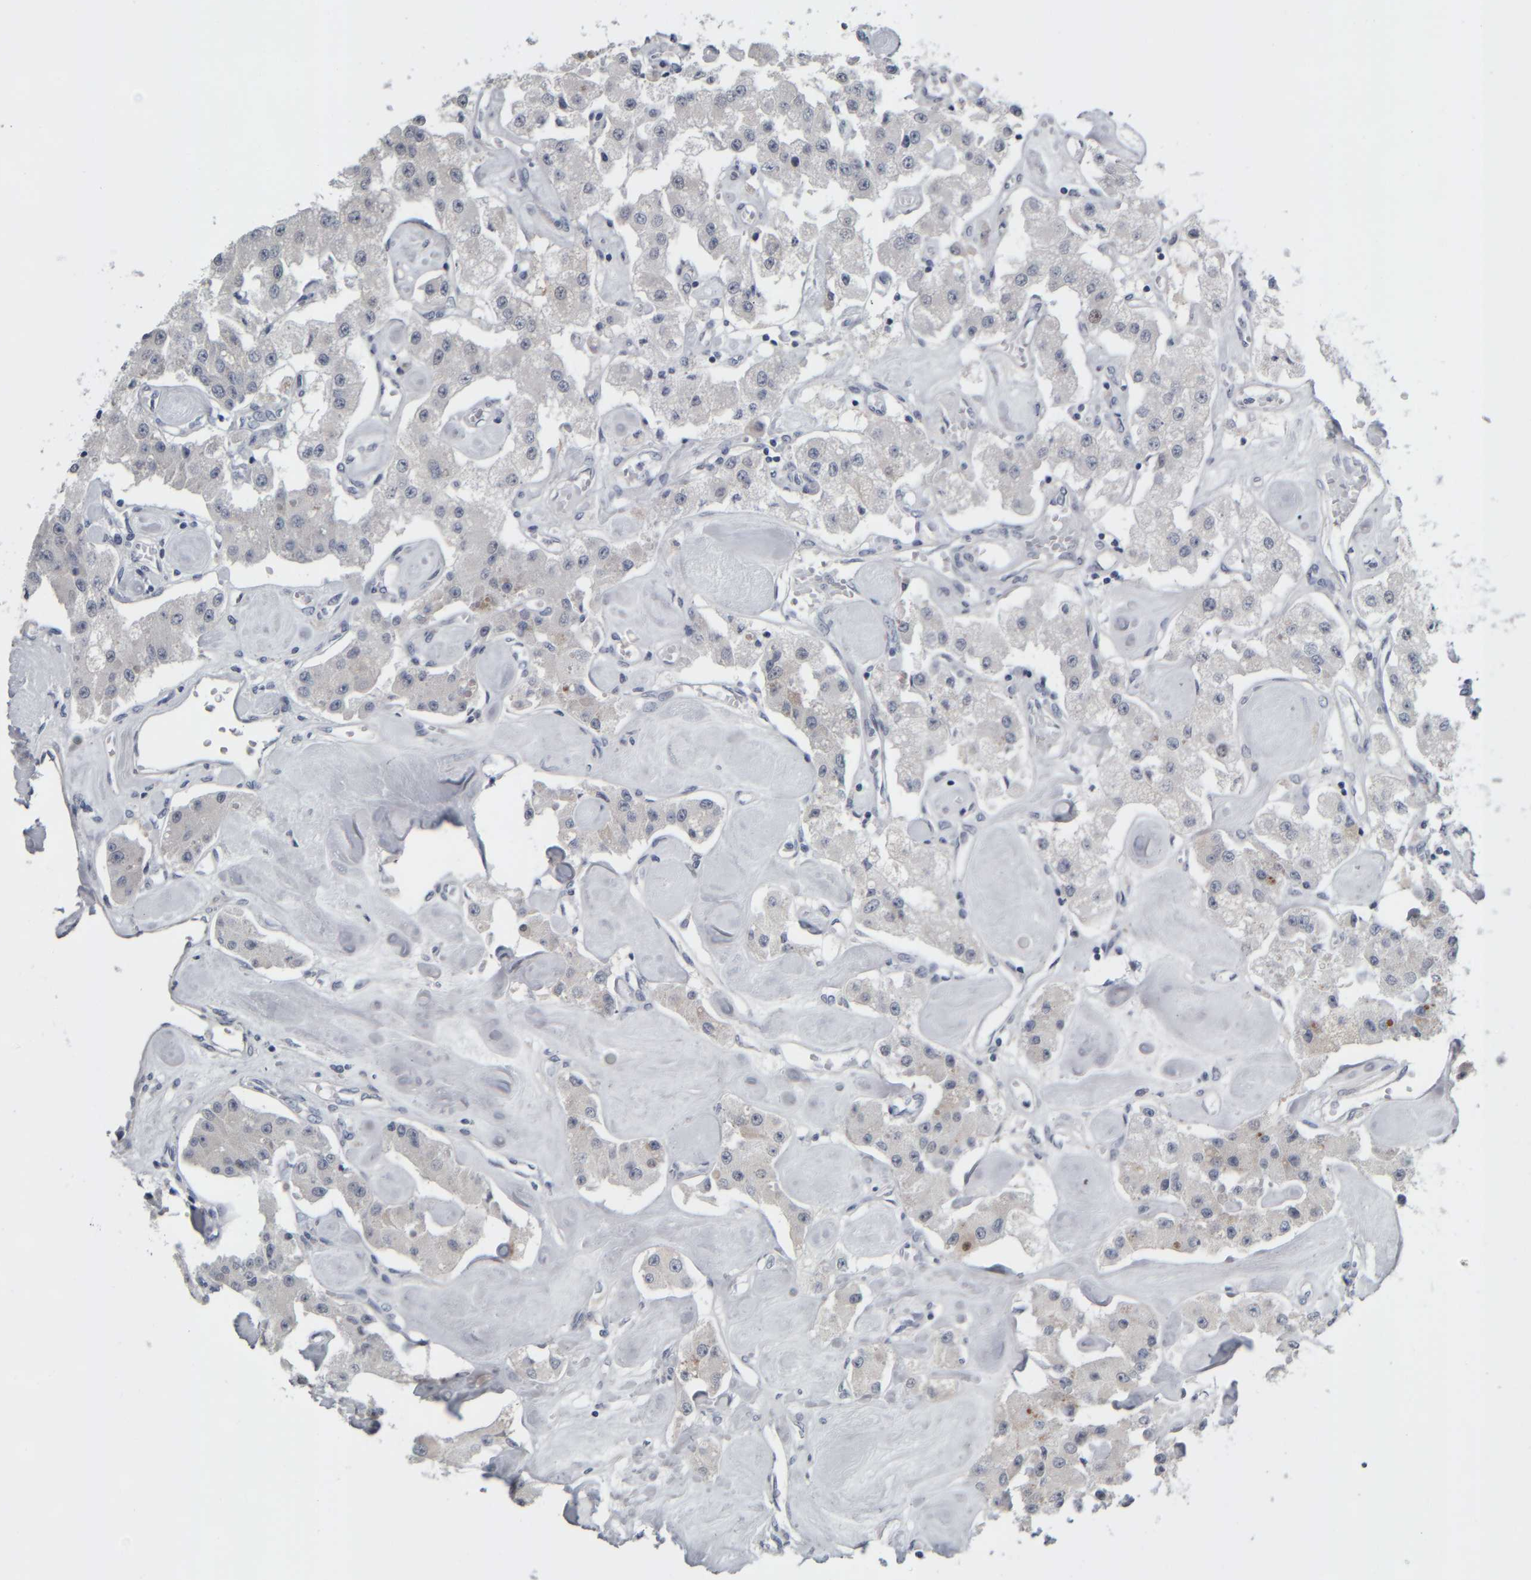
{"staining": {"intensity": "negative", "quantity": "none", "location": "none"}, "tissue": "carcinoid", "cell_type": "Tumor cells", "image_type": "cancer", "snomed": [{"axis": "morphology", "description": "Carcinoid, malignant, NOS"}, {"axis": "topography", "description": "Pancreas"}], "caption": "Human carcinoid stained for a protein using immunohistochemistry (IHC) demonstrates no staining in tumor cells.", "gene": "COL14A1", "patient": {"sex": "male", "age": 41}}